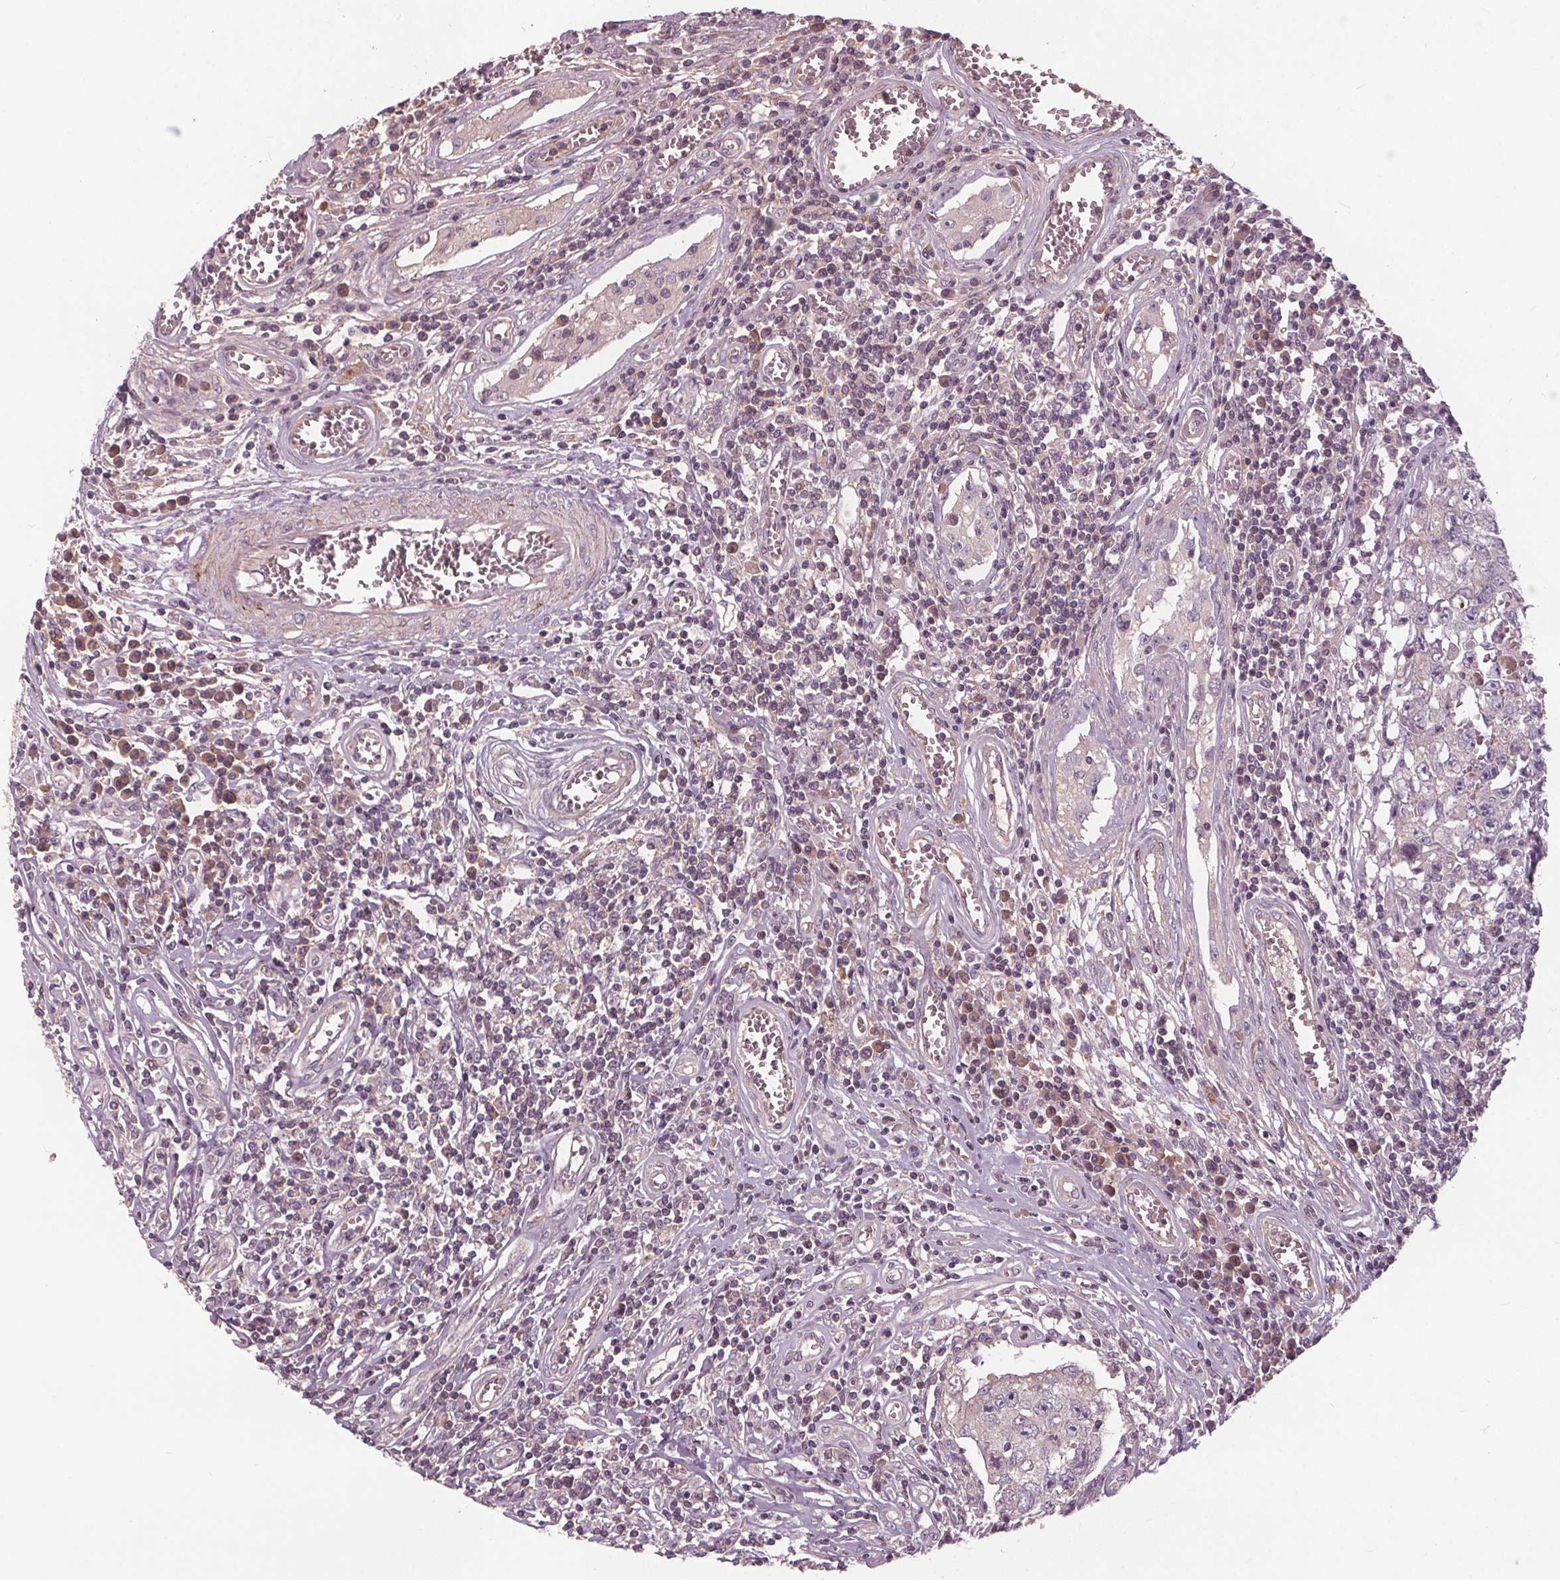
{"staining": {"intensity": "negative", "quantity": "none", "location": "none"}, "tissue": "testis cancer", "cell_type": "Tumor cells", "image_type": "cancer", "snomed": [{"axis": "morphology", "description": "Carcinoma, Embryonal, NOS"}, {"axis": "topography", "description": "Testis"}], "caption": "Human testis cancer stained for a protein using IHC shows no positivity in tumor cells.", "gene": "PDGFD", "patient": {"sex": "male", "age": 36}}